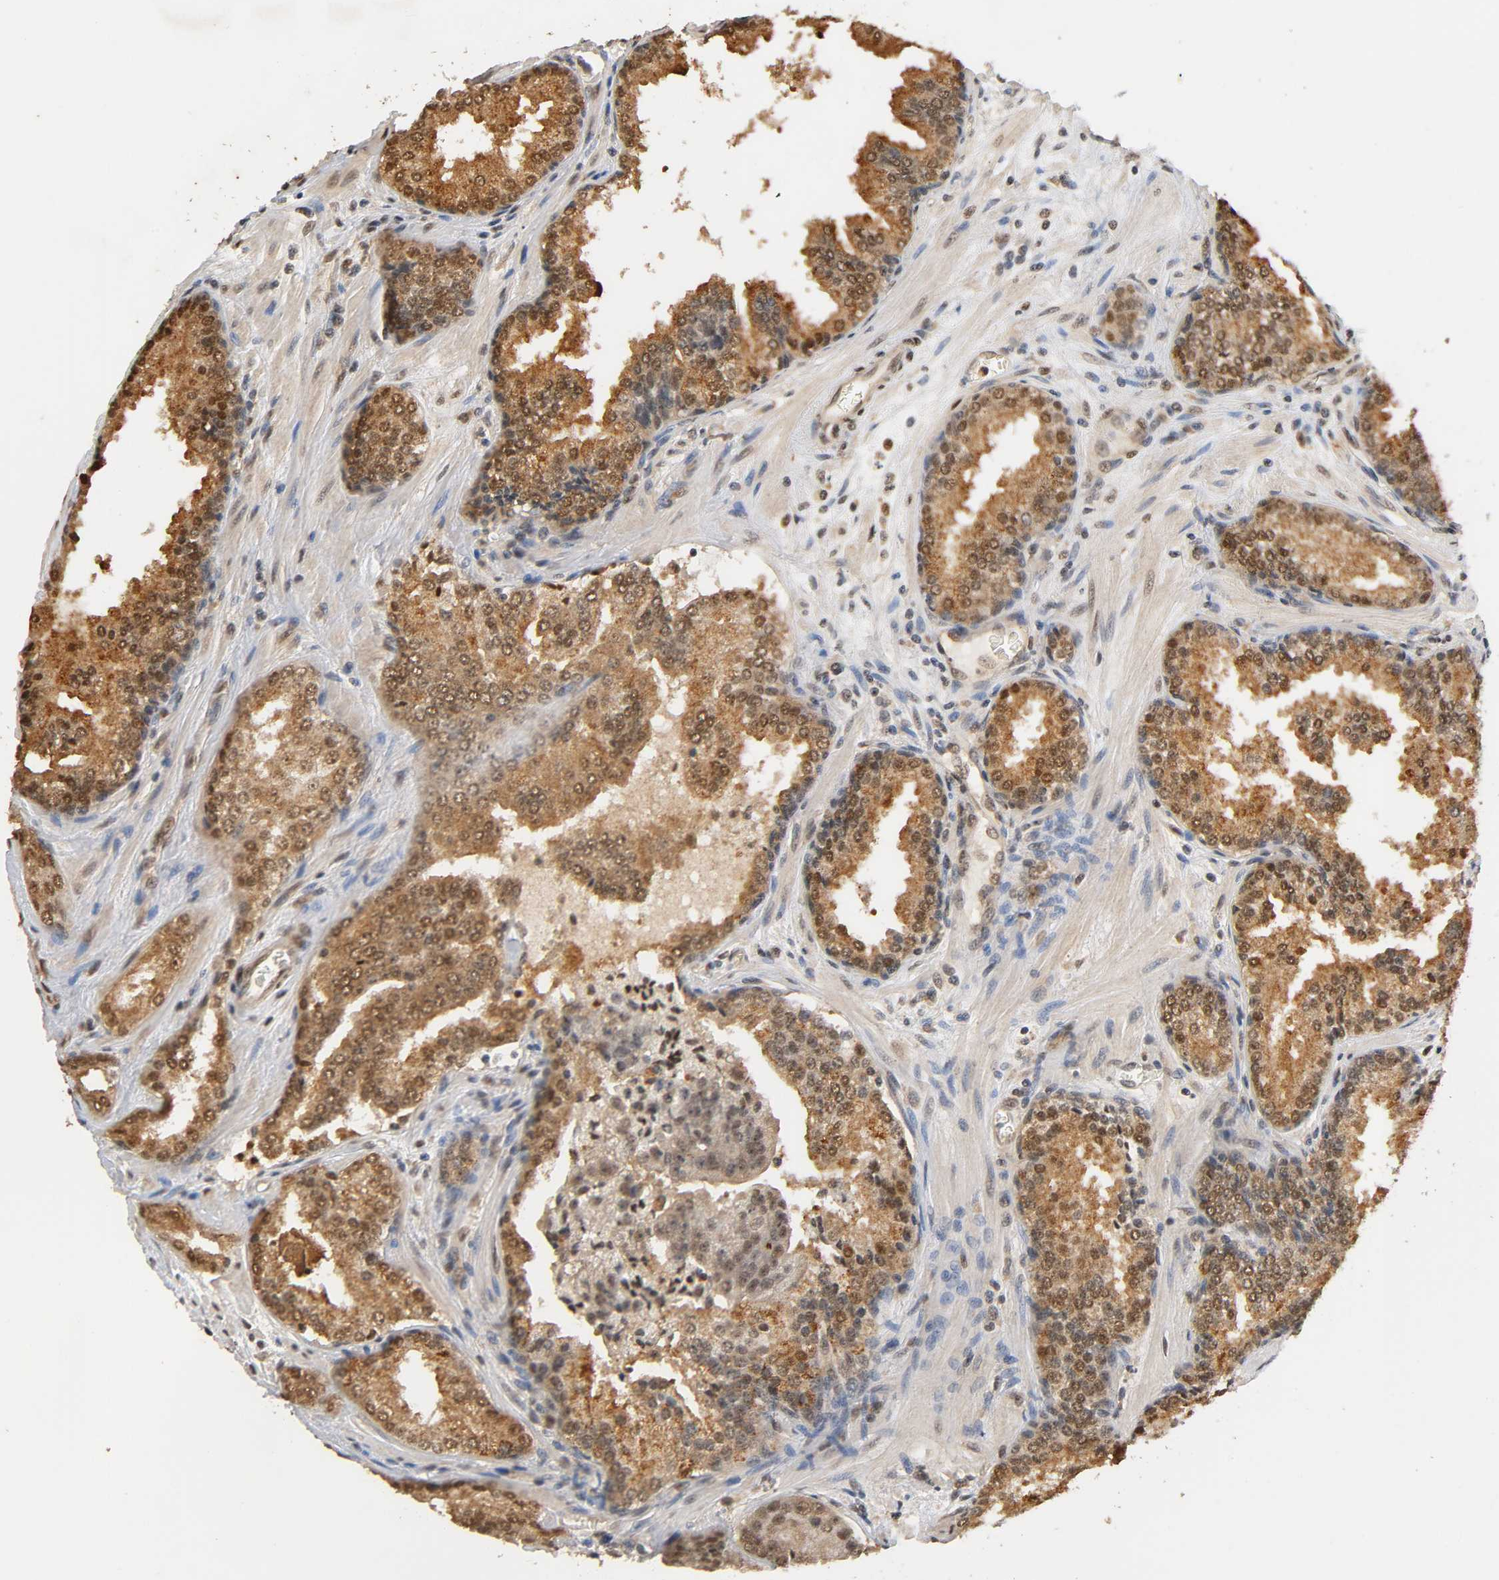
{"staining": {"intensity": "moderate", "quantity": ">75%", "location": "cytoplasmic/membranous,nuclear"}, "tissue": "prostate cancer", "cell_type": "Tumor cells", "image_type": "cancer", "snomed": [{"axis": "morphology", "description": "Adenocarcinoma, Low grade"}, {"axis": "topography", "description": "Prostate"}], "caption": "Immunohistochemical staining of human prostate adenocarcinoma (low-grade) demonstrates medium levels of moderate cytoplasmic/membranous and nuclear positivity in about >75% of tumor cells.", "gene": "UBC", "patient": {"sex": "male", "age": 60}}